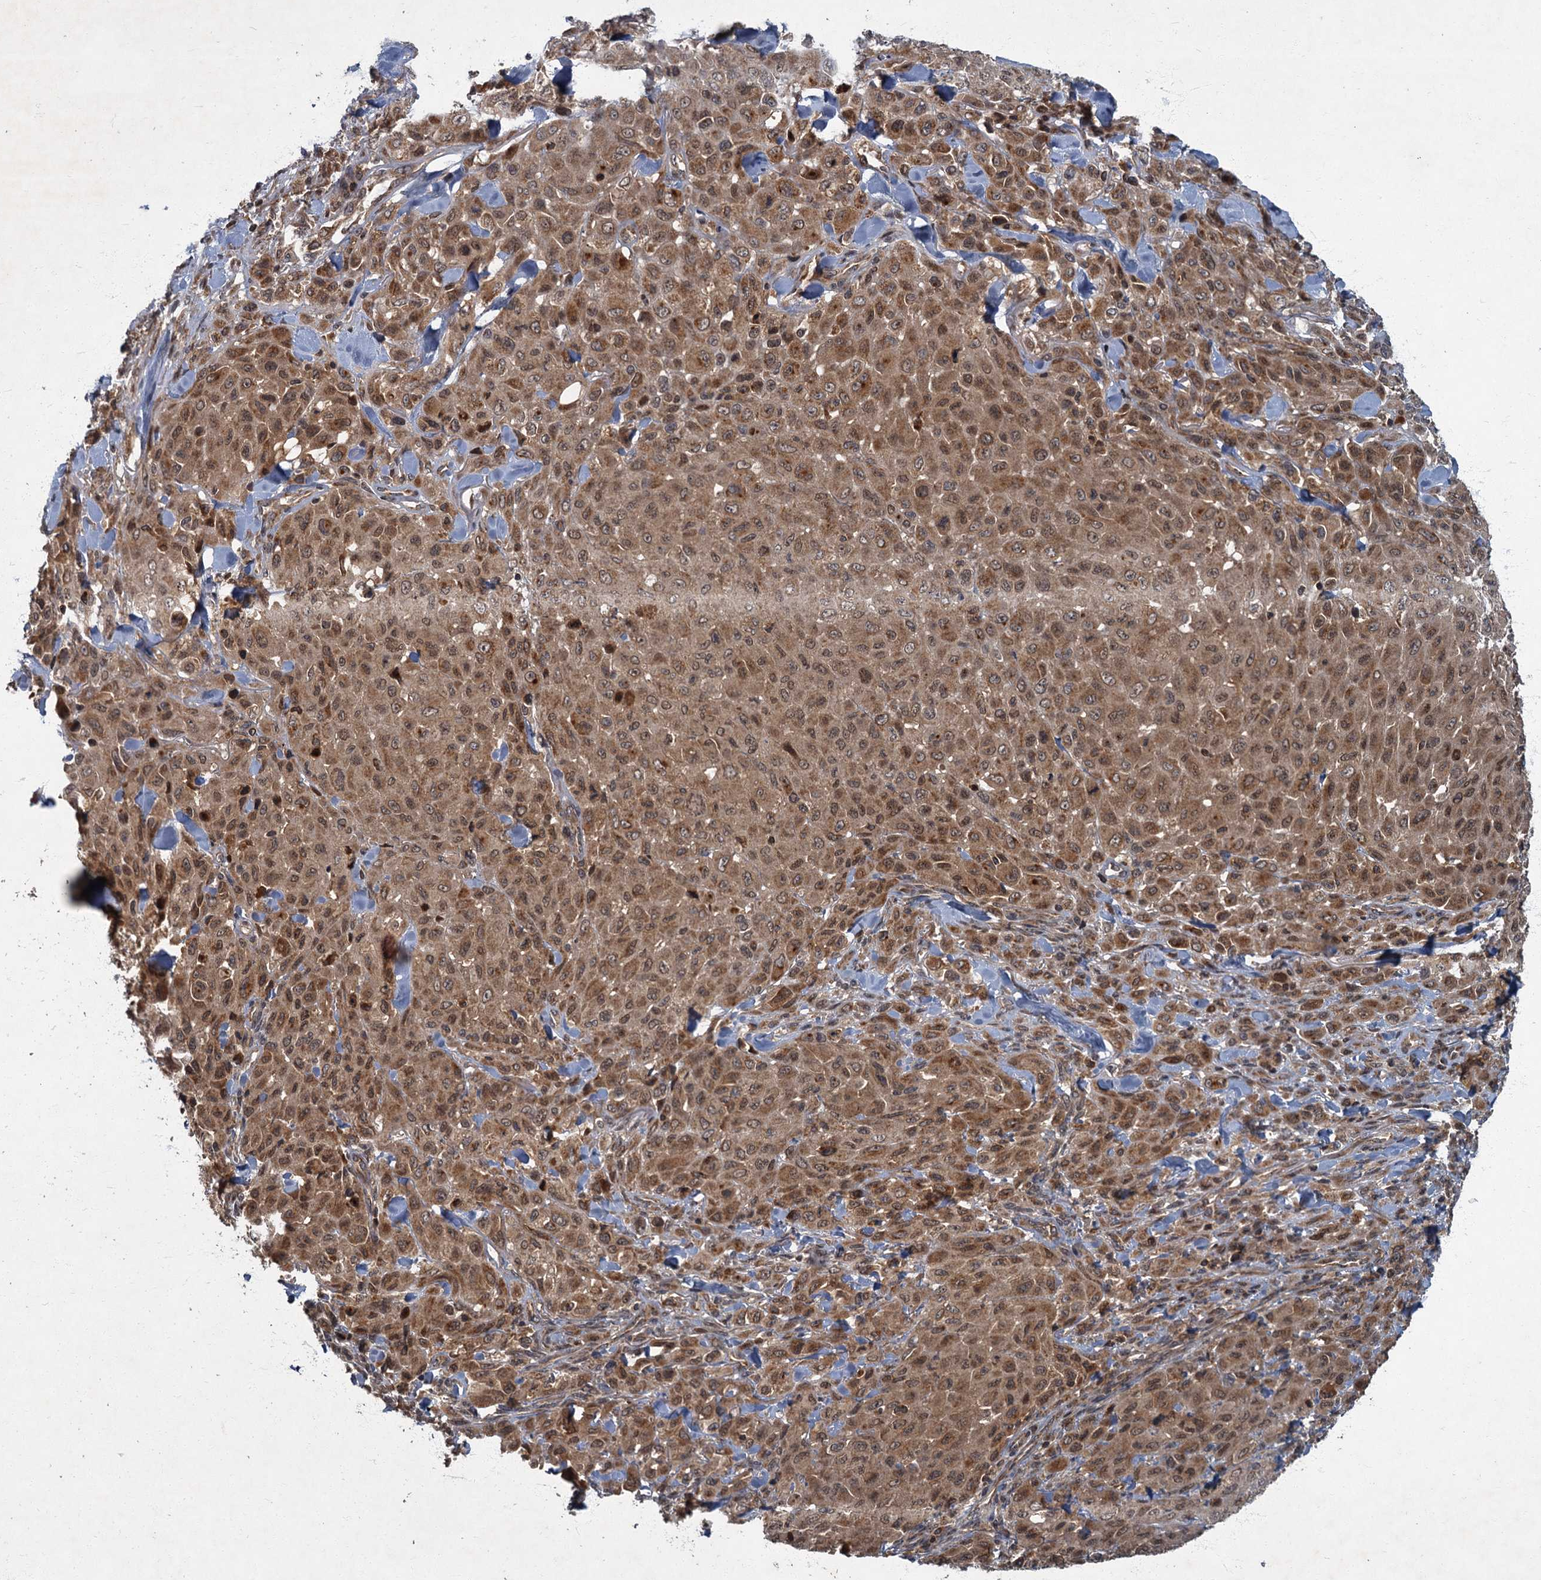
{"staining": {"intensity": "moderate", "quantity": ">75%", "location": "cytoplasmic/membranous,nuclear"}, "tissue": "melanoma", "cell_type": "Tumor cells", "image_type": "cancer", "snomed": [{"axis": "morphology", "description": "Malignant melanoma, Metastatic site"}, {"axis": "topography", "description": "Skin"}], "caption": "A medium amount of moderate cytoplasmic/membranous and nuclear staining is present in about >75% of tumor cells in melanoma tissue. The staining was performed using DAB (3,3'-diaminobenzidine) to visualize the protein expression in brown, while the nuclei were stained in blue with hematoxylin (Magnification: 20x).", "gene": "SLC11A2", "patient": {"sex": "female", "age": 81}}